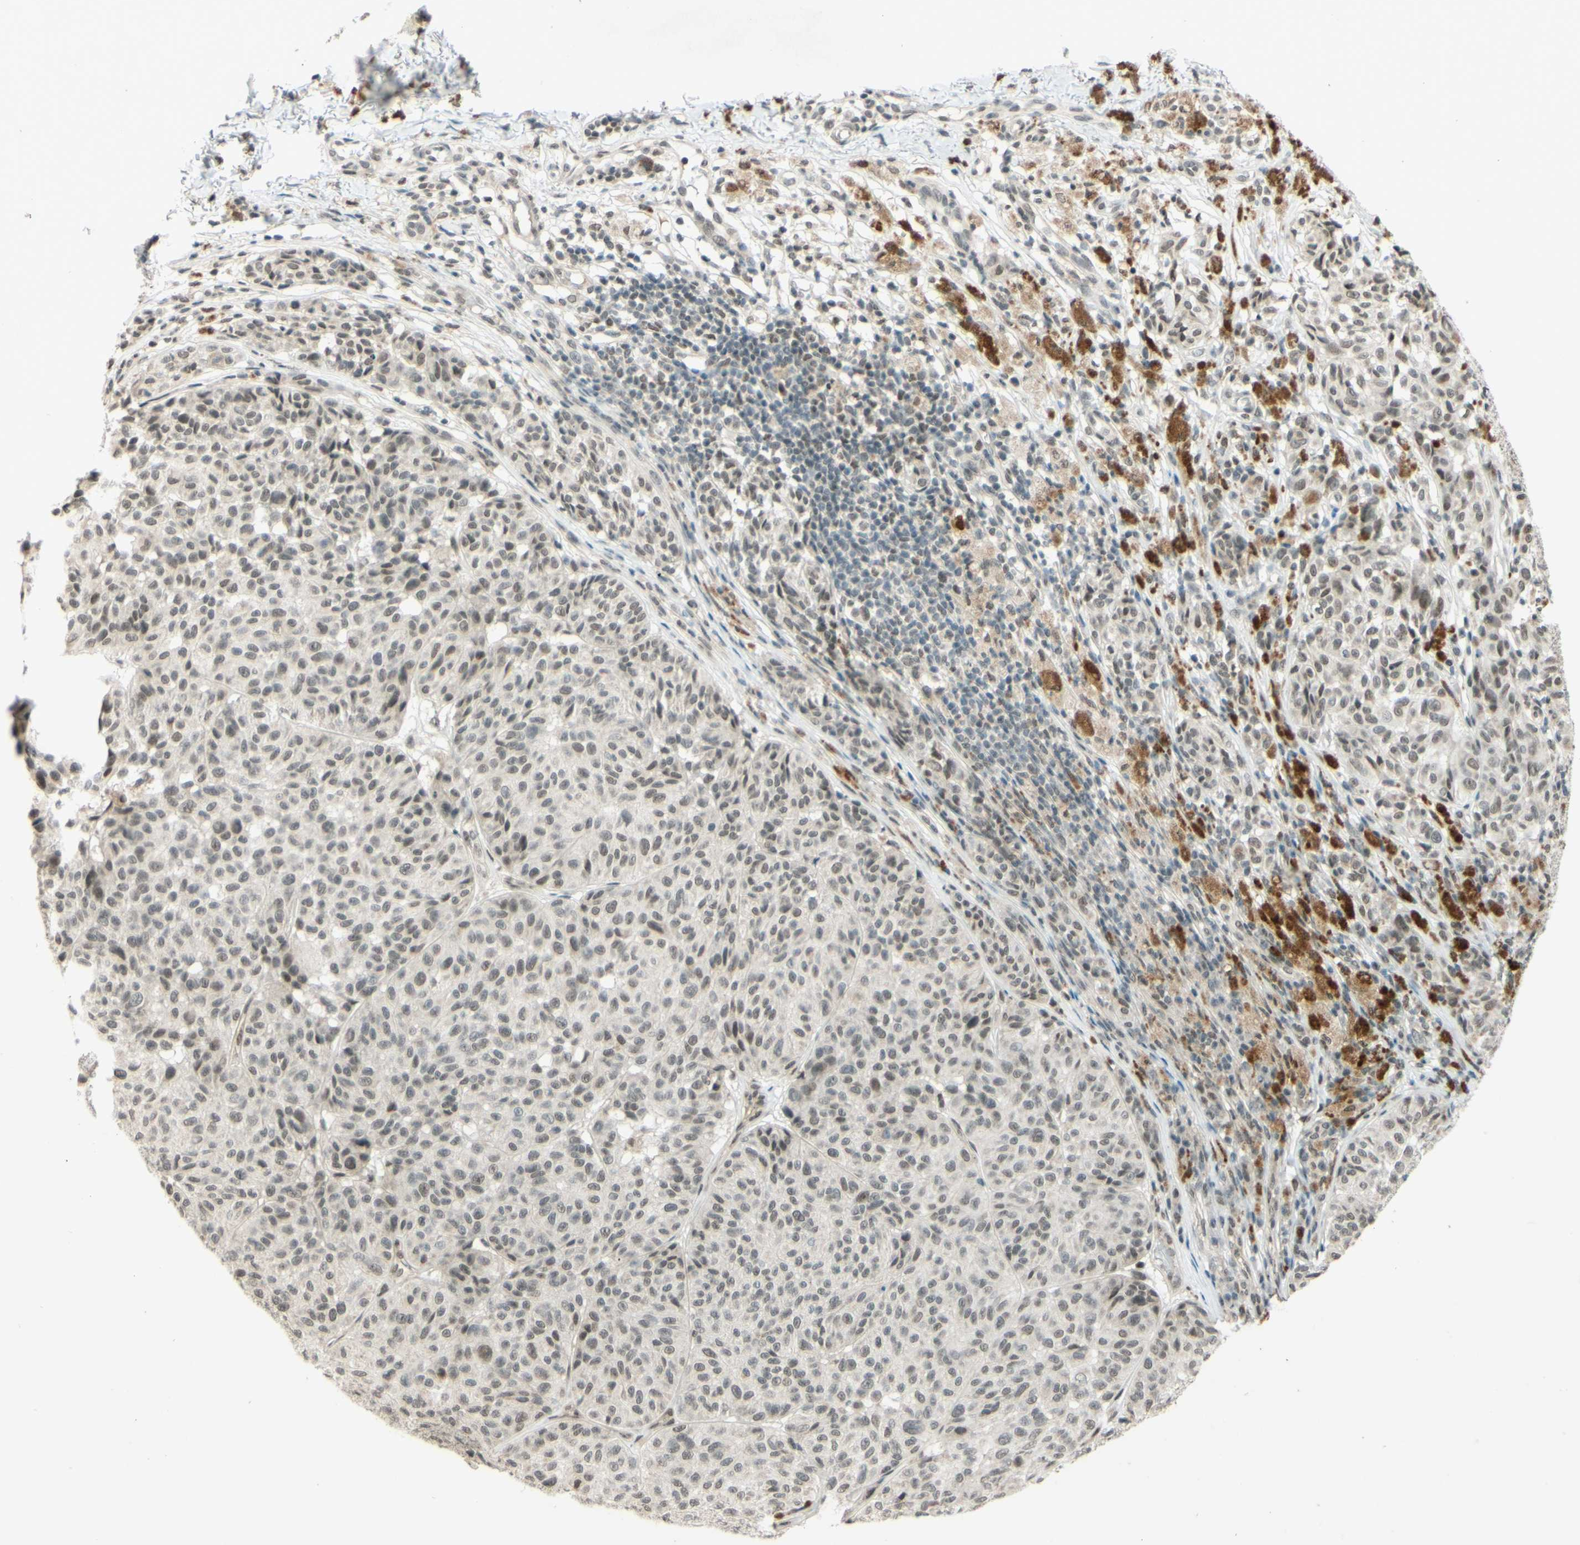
{"staining": {"intensity": "weak", "quantity": "25%-75%", "location": "nuclear"}, "tissue": "melanoma", "cell_type": "Tumor cells", "image_type": "cancer", "snomed": [{"axis": "morphology", "description": "Malignant melanoma, NOS"}, {"axis": "topography", "description": "Skin"}], "caption": "Immunohistochemistry (IHC) of human melanoma reveals low levels of weak nuclear positivity in about 25%-75% of tumor cells.", "gene": "SMARCB1", "patient": {"sex": "female", "age": 46}}